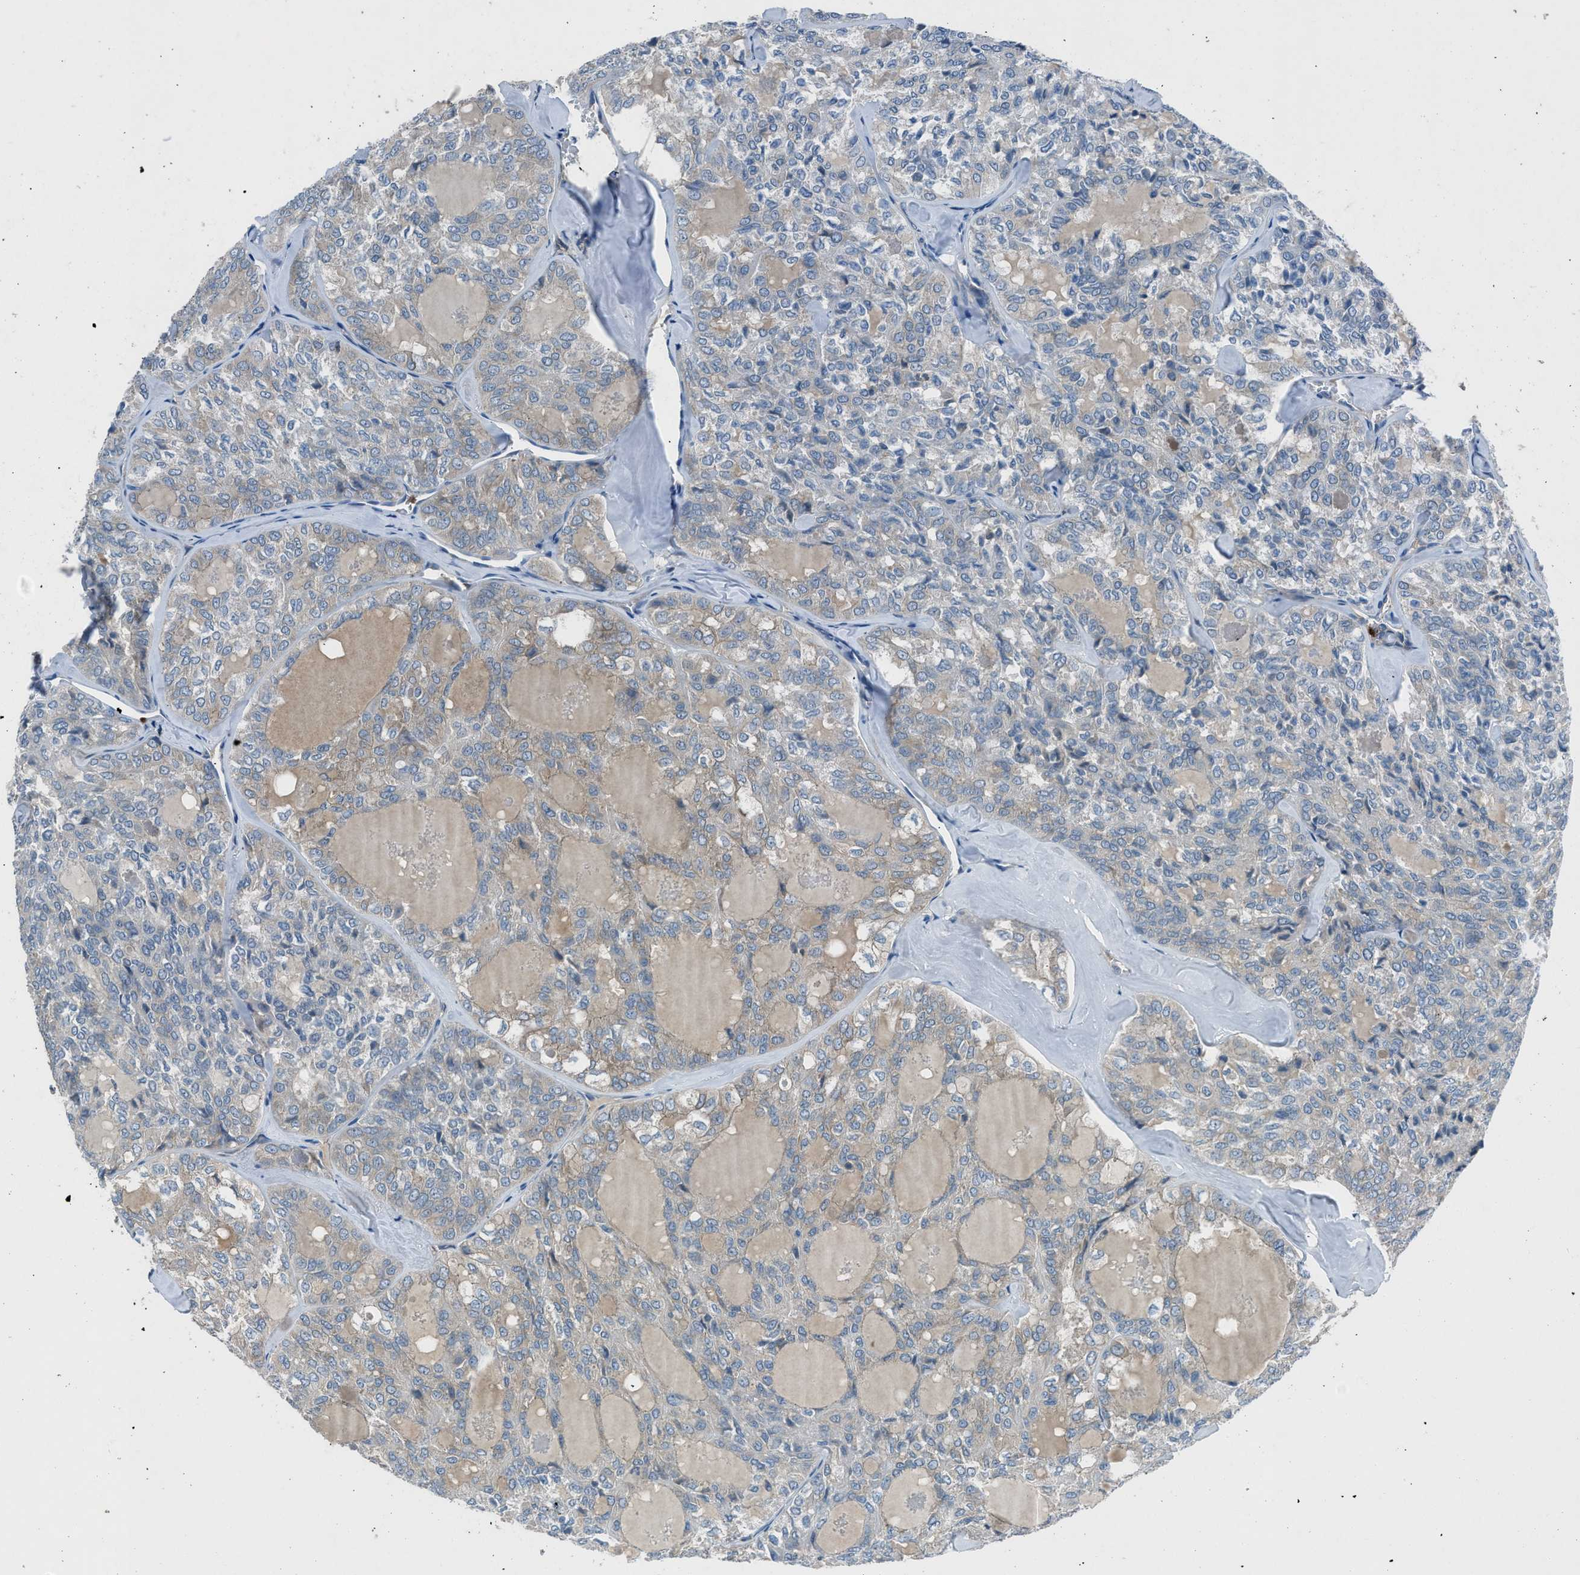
{"staining": {"intensity": "negative", "quantity": "none", "location": "none"}, "tissue": "thyroid cancer", "cell_type": "Tumor cells", "image_type": "cancer", "snomed": [{"axis": "morphology", "description": "Follicular adenoma carcinoma, NOS"}, {"axis": "topography", "description": "Thyroid gland"}], "caption": "A histopathology image of thyroid follicular adenoma carcinoma stained for a protein displays no brown staining in tumor cells.", "gene": "BMP1", "patient": {"sex": "male", "age": 75}}